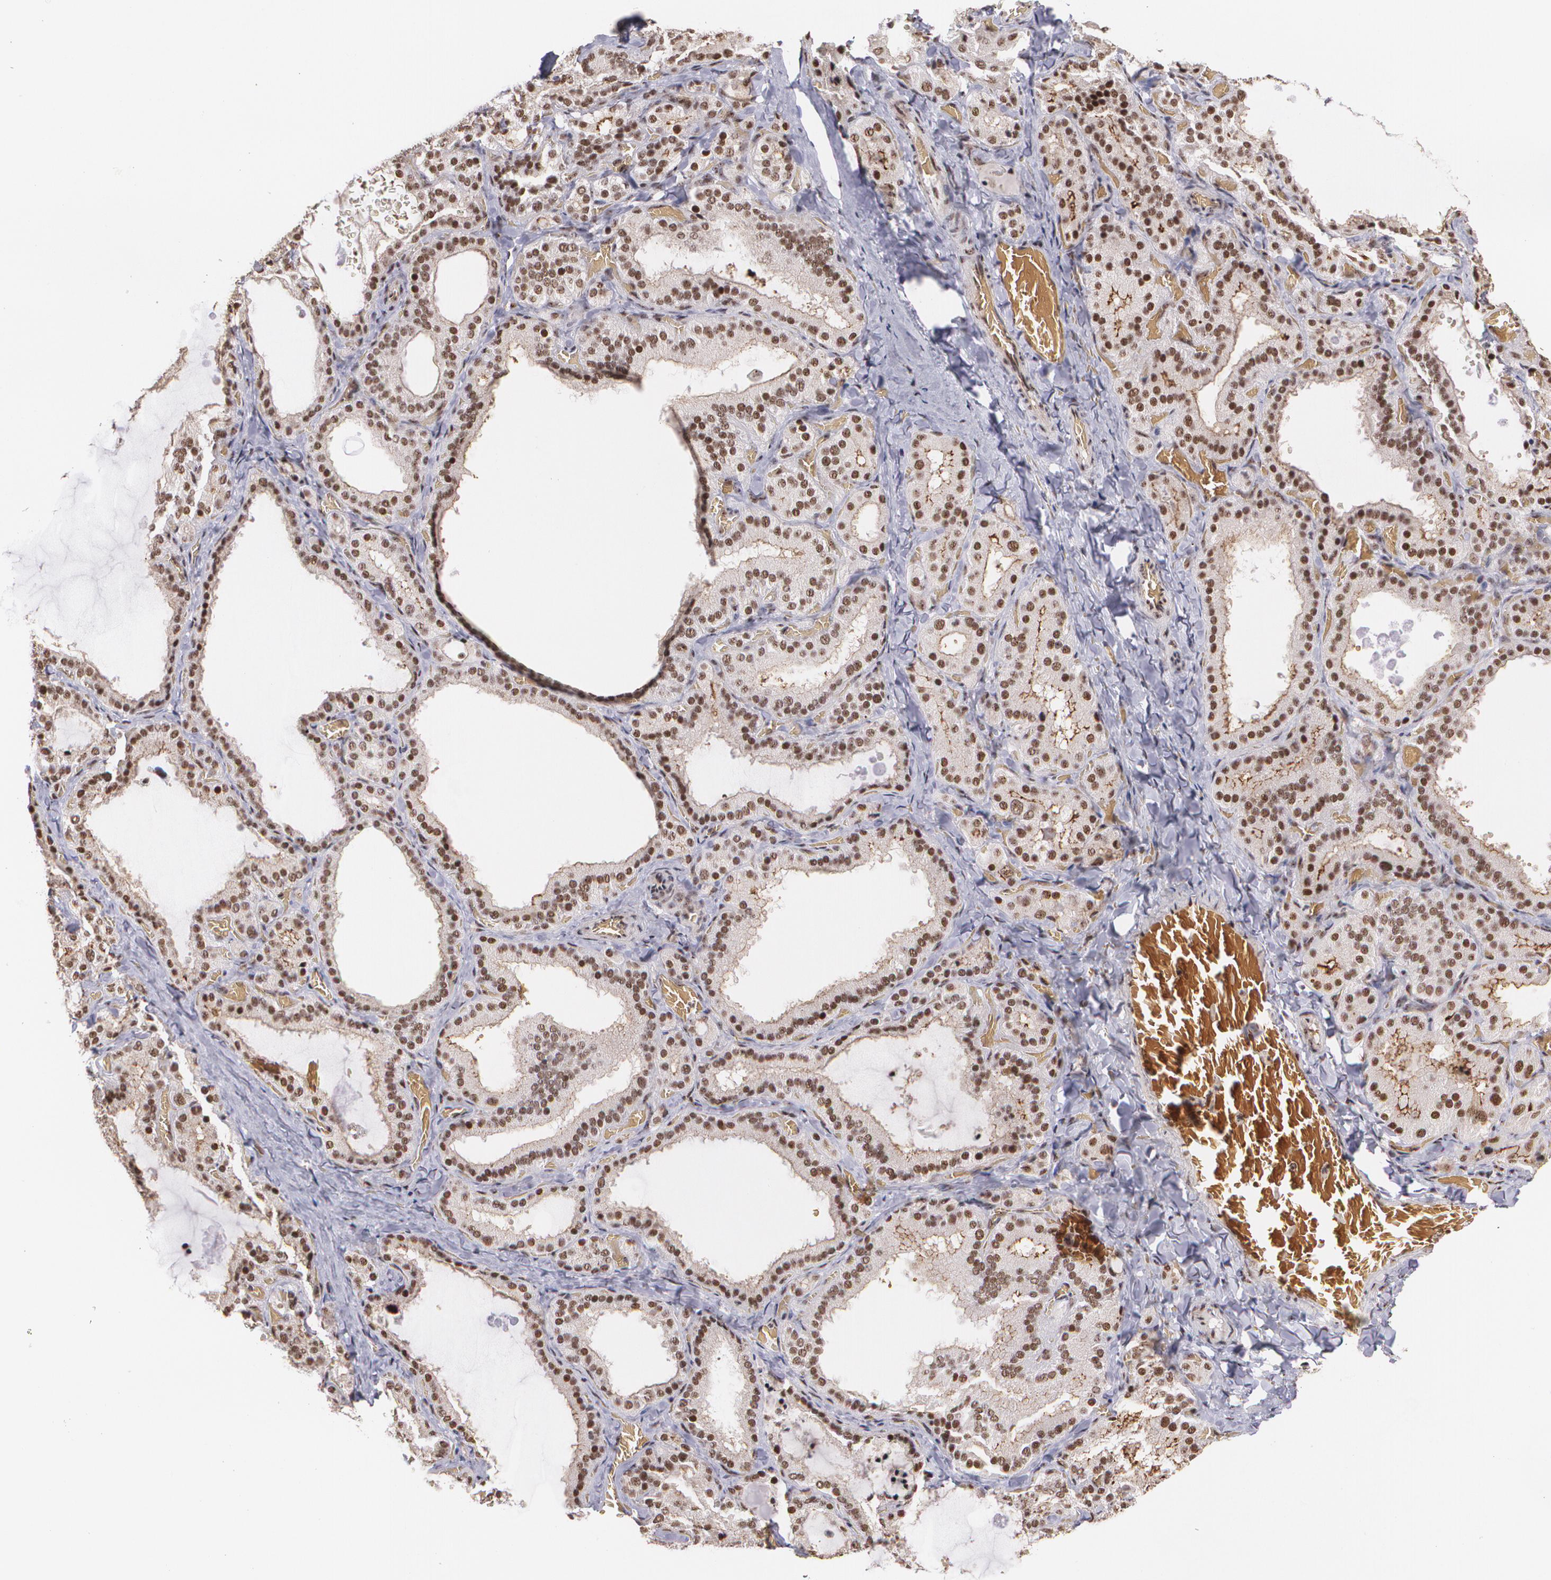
{"staining": {"intensity": "moderate", "quantity": ">75%", "location": "cytoplasmic/membranous,nuclear"}, "tissue": "thyroid gland", "cell_type": "Glandular cells", "image_type": "normal", "snomed": [{"axis": "morphology", "description": "Normal tissue, NOS"}, {"axis": "topography", "description": "Thyroid gland"}], "caption": "Immunohistochemistry (IHC) staining of unremarkable thyroid gland, which displays medium levels of moderate cytoplasmic/membranous,nuclear positivity in approximately >75% of glandular cells indicating moderate cytoplasmic/membranous,nuclear protein staining. The staining was performed using DAB (3,3'-diaminobenzidine) (brown) for protein detection and nuclei were counterstained in hematoxylin (blue).", "gene": "C6orf15", "patient": {"sex": "female", "age": 33}}